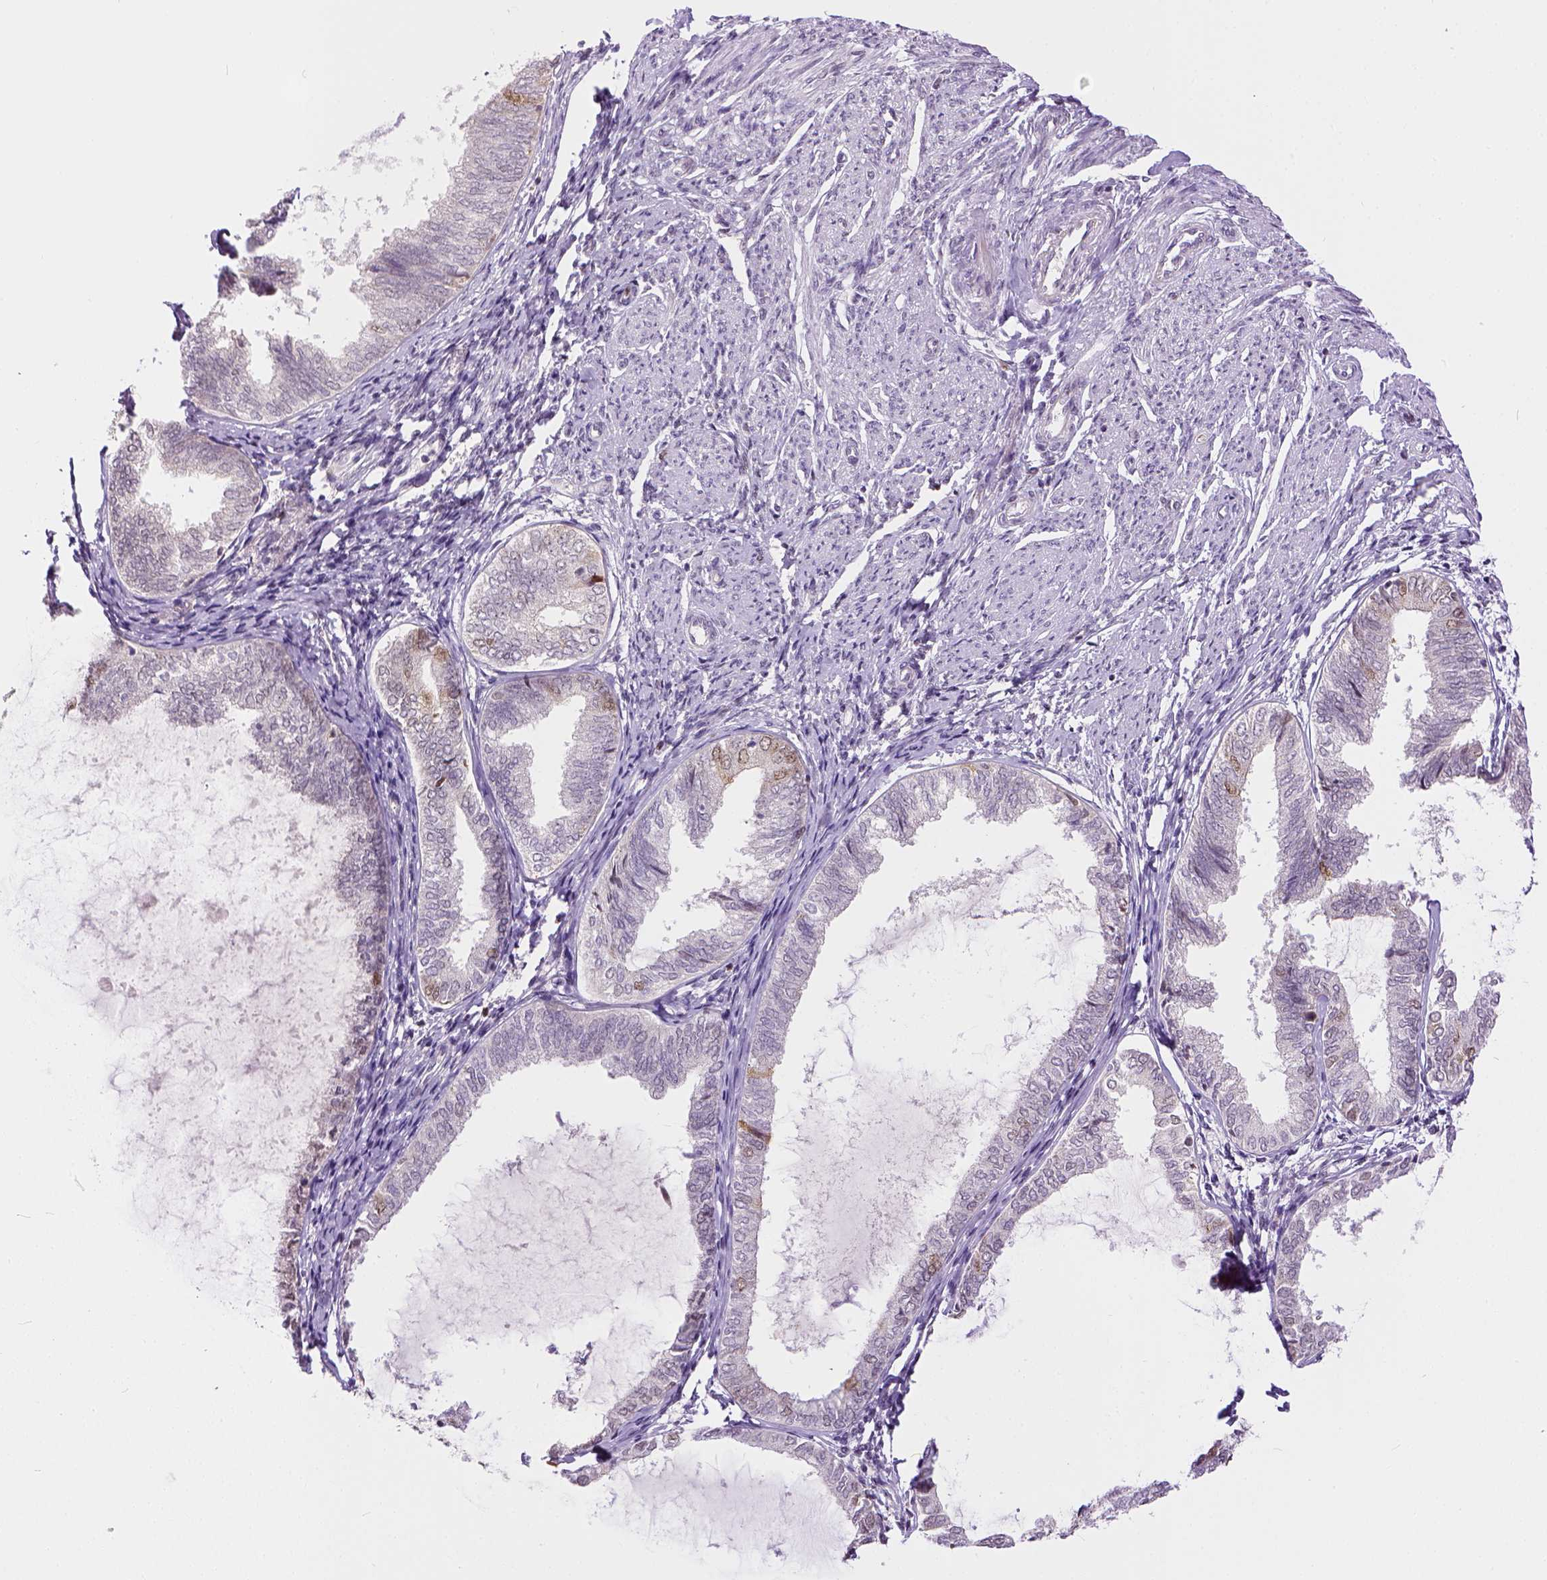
{"staining": {"intensity": "moderate", "quantity": "<25%", "location": "nuclear"}, "tissue": "endometrial cancer", "cell_type": "Tumor cells", "image_type": "cancer", "snomed": [{"axis": "morphology", "description": "Adenocarcinoma, NOS"}, {"axis": "topography", "description": "Endometrium"}], "caption": "The immunohistochemical stain highlights moderate nuclear staining in tumor cells of endometrial cancer tissue.", "gene": "ERCC1", "patient": {"sex": "female", "age": 68}}